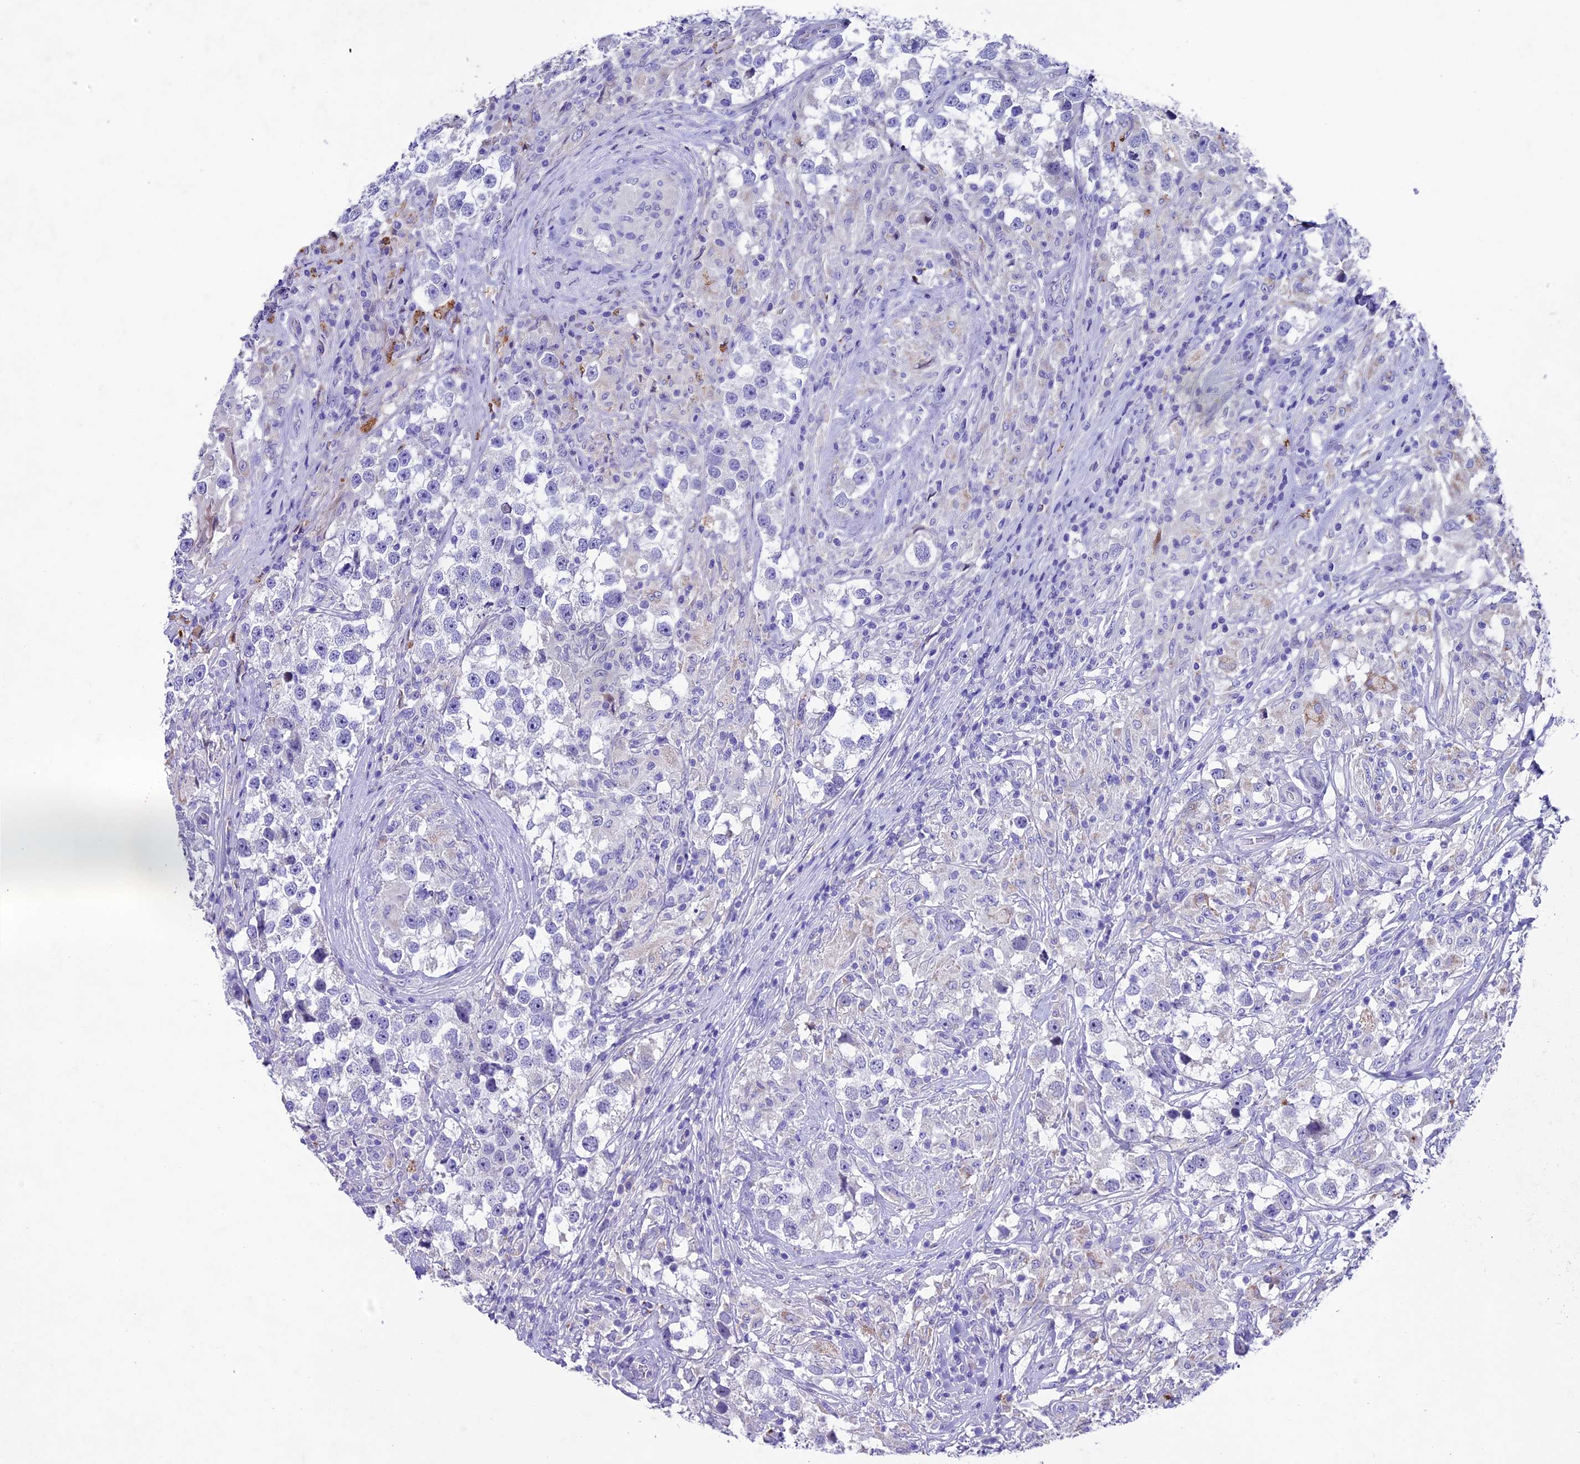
{"staining": {"intensity": "negative", "quantity": "none", "location": "none"}, "tissue": "testis cancer", "cell_type": "Tumor cells", "image_type": "cancer", "snomed": [{"axis": "morphology", "description": "Seminoma, NOS"}, {"axis": "topography", "description": "Testis"}], "caption": "Immunohistochemical staining of testis cancer displays no significant positivity in tumor cells.", "gene": "IFT140", "patient": {"sex": "male", "age": 46}}